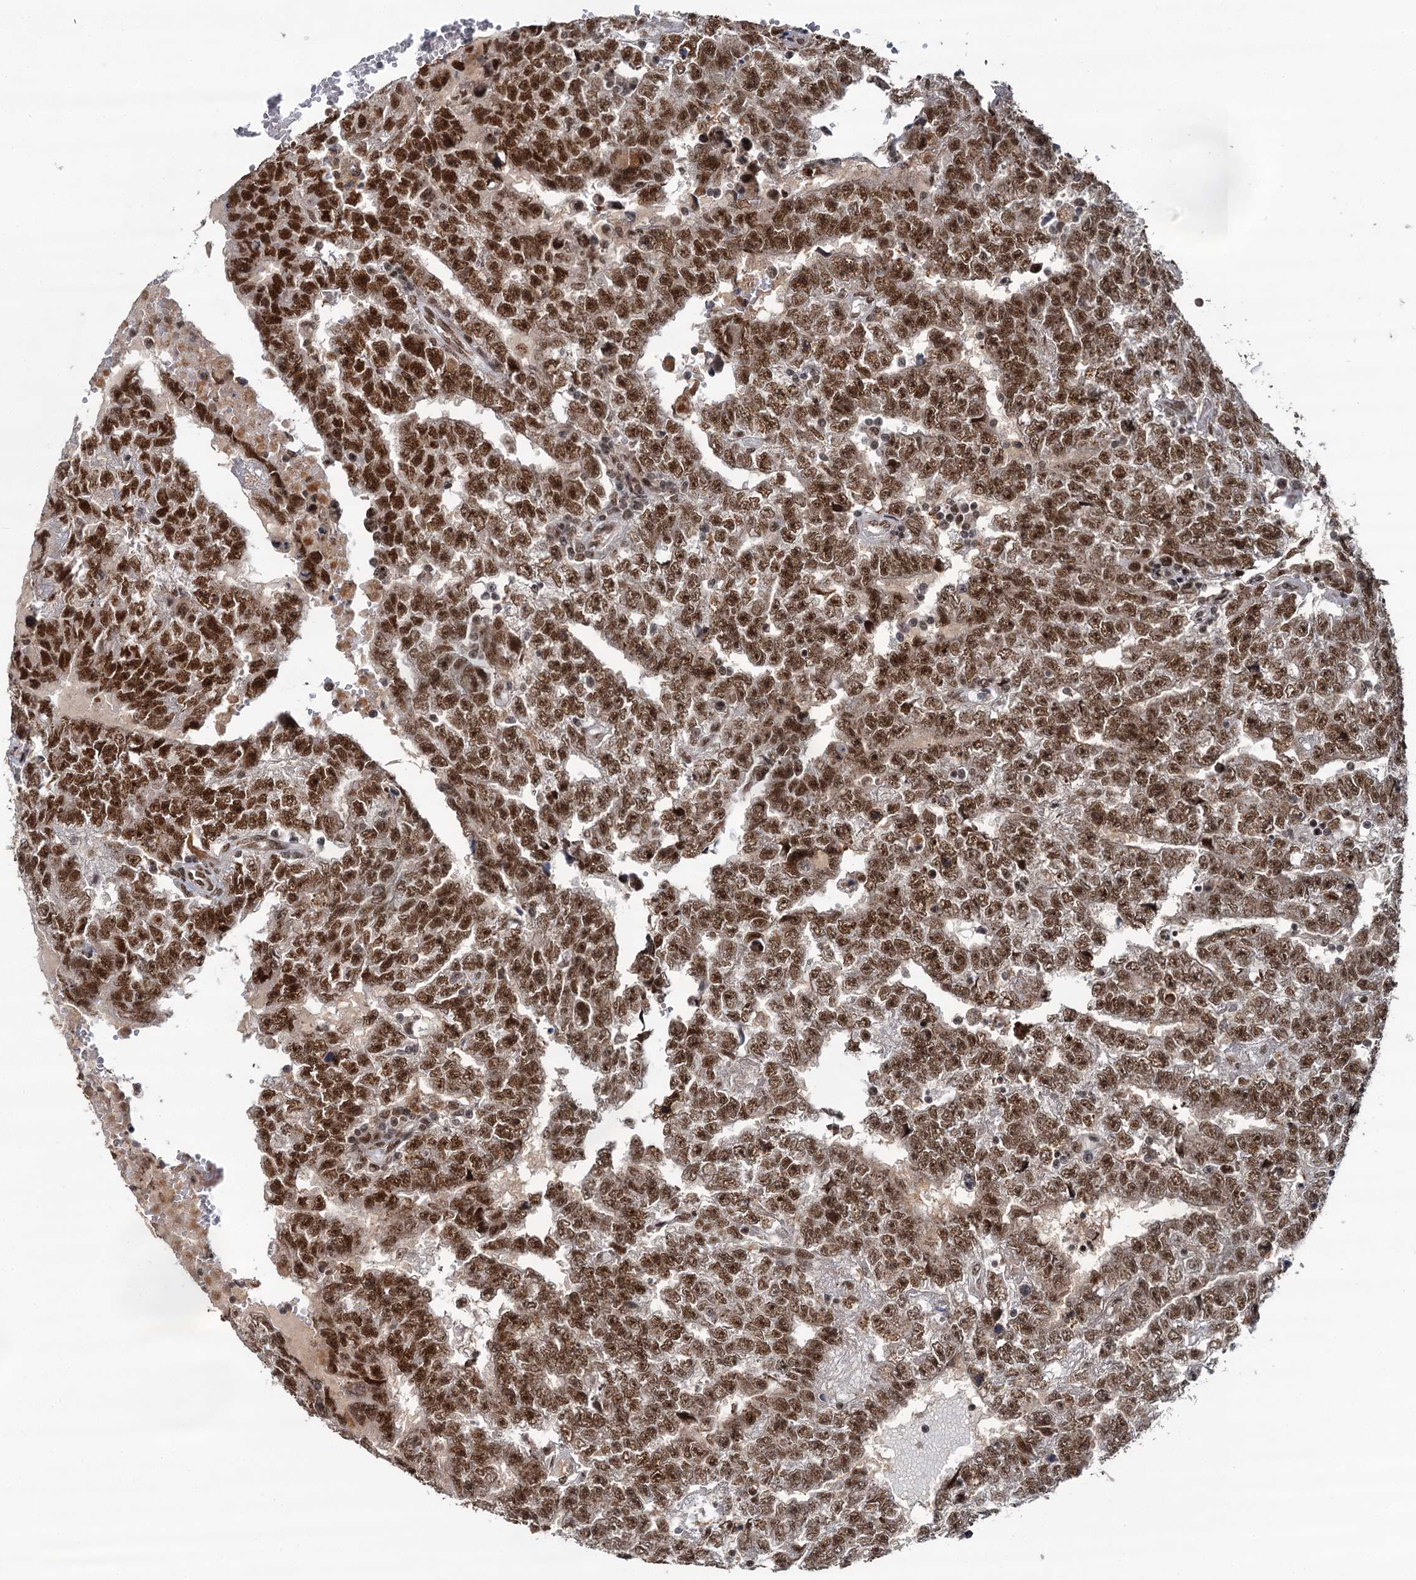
{"staining": {"intensity": "strong", "quantity": ">75%", "location": "nuclear"}, "tissue": "testis cancer", "cell_type": "Tumor cells", "image_type": "cancer", "snomed": [{"axis": "morphology", "description": "Carcinoma, Embryonal, NOS"}, {"axis": "topography", "description": "Testis"}], "caption": "Tumor cells demonstrate high levels of strong nuclear positivity in about >75% of cells in human testis cancer (embryonal carcinoma). (IHC, brightfield microscopy, high magnification).", "gene": "PPHLN1", "patient": {"sex": "male", "age": 25}}